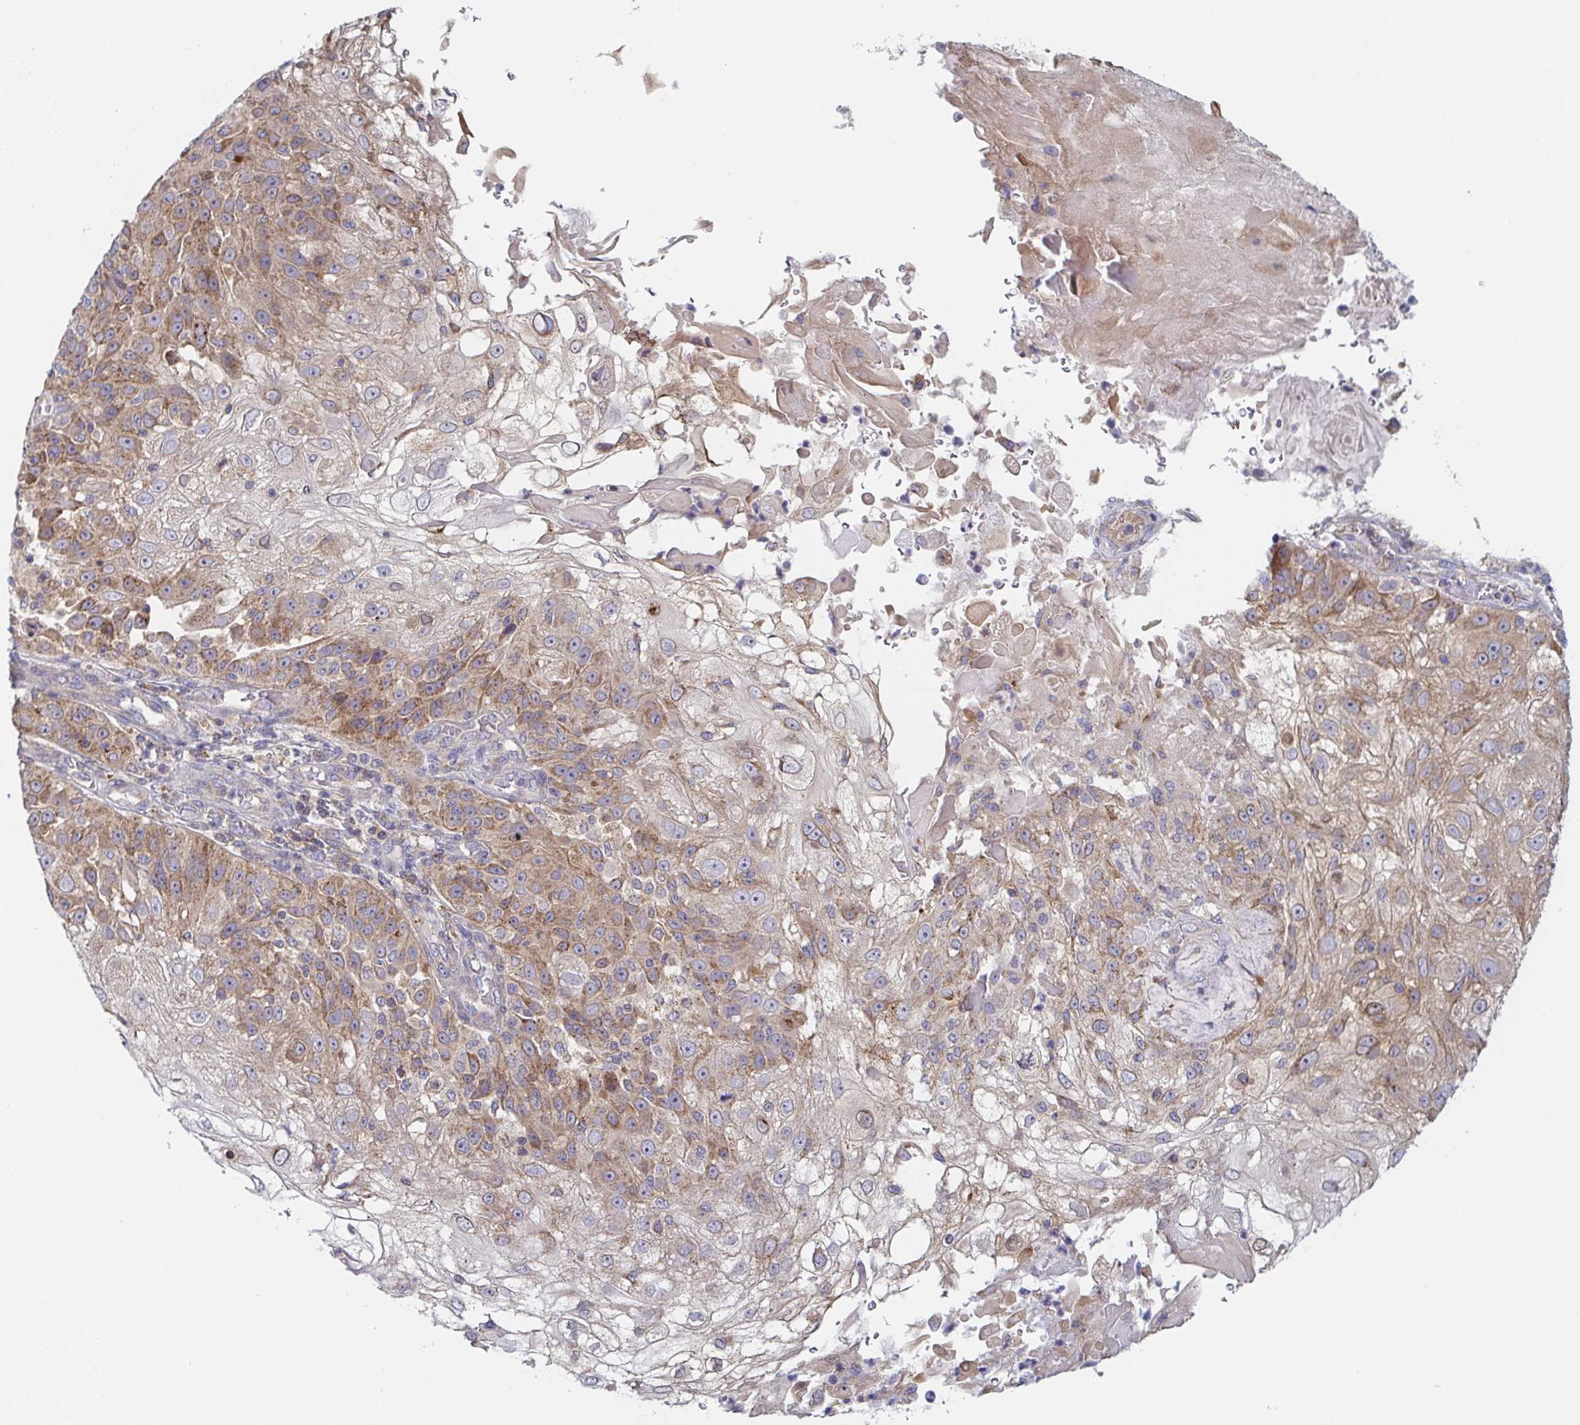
{"staining": {"intensity": "moderate", "quantity": "25%-75%", "location": "cytoplasmic/membranous"}, "tissue": "skin cancer", "cell_type": "Tumor cells", "image_type": "cancer", "snomed": [{"axis": "morphology", "description": "Normal tissue, NOS"}, {"axis": "morphology", "description": "Squamous cell carcinoma, NOS"}, {"axis": "topography", "description": "Skin"}], "caption": "There is medium levels of moderate cytoplasmic/membranous positivity in tumor cells of squamous cell carcinoma (skin), as demonstrated by immunohistochemical staining (brown color).", "gene": "TUFT1", "patient": {"sex": "female", "age": 83}}